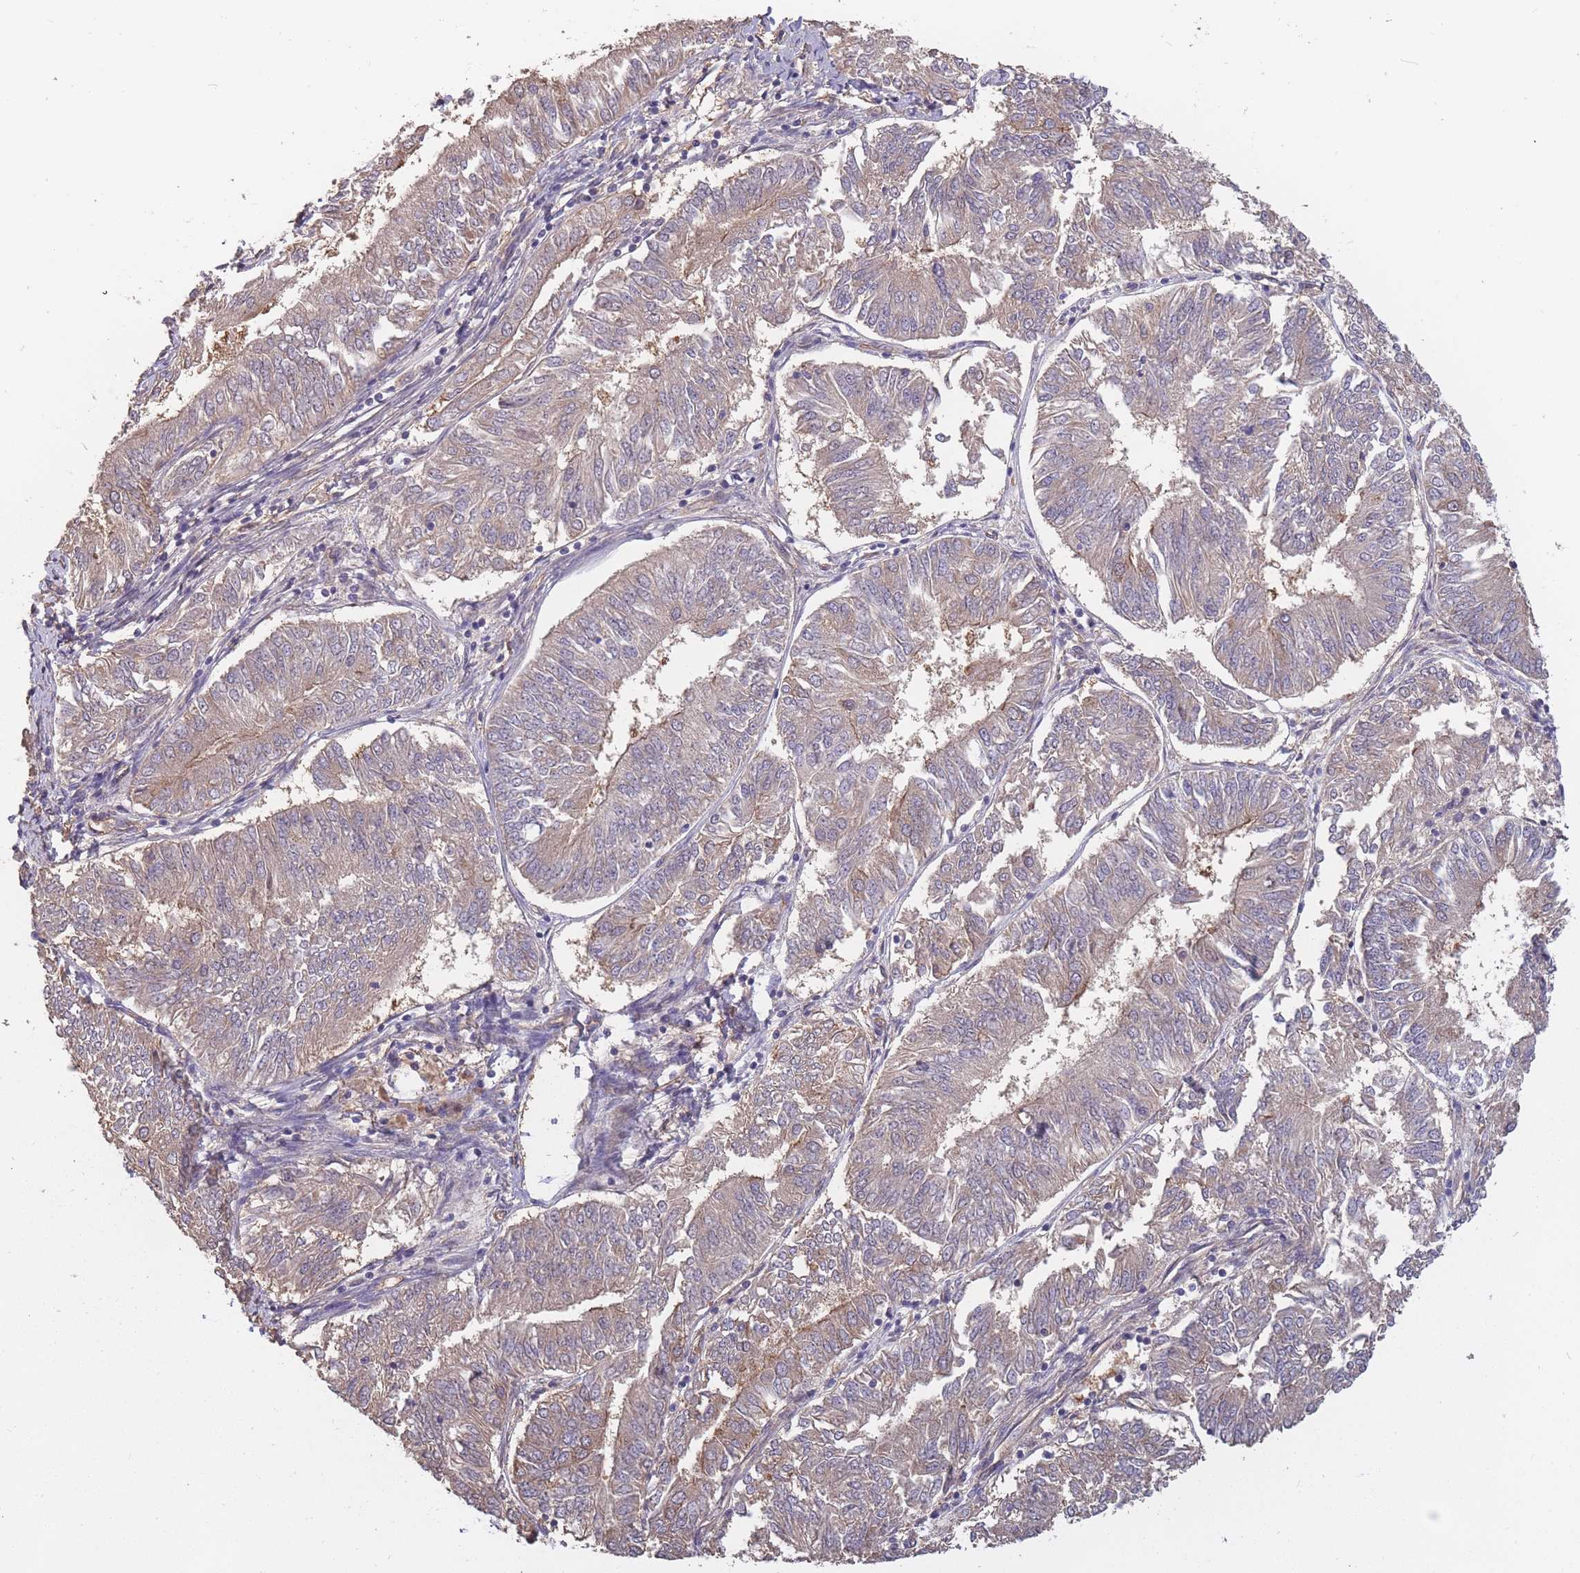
{"staining": {"intensity": "weak", "quantity": "25%-75%", "location": "cytoplasmic/membranous"}, "tissue": "endometrial cancer", "cell_type": "Tumor cells", "image_type": "cancer", "snomed": [{"axis": "morphology", "description": "Adenocarcinoma, NOS"}, {"axis": "topography", "description": "Endometrium"}], "caption": "A histopathology image showing weak cytoplasmic/membranous expression in approximately 25%-75% of tumor cells in adenocarcinoma (endometrial), as visualized by brown immunohistochemical staining.", "gene": "KIAA1755", "patient": {"sex": "female", "age": 58}}